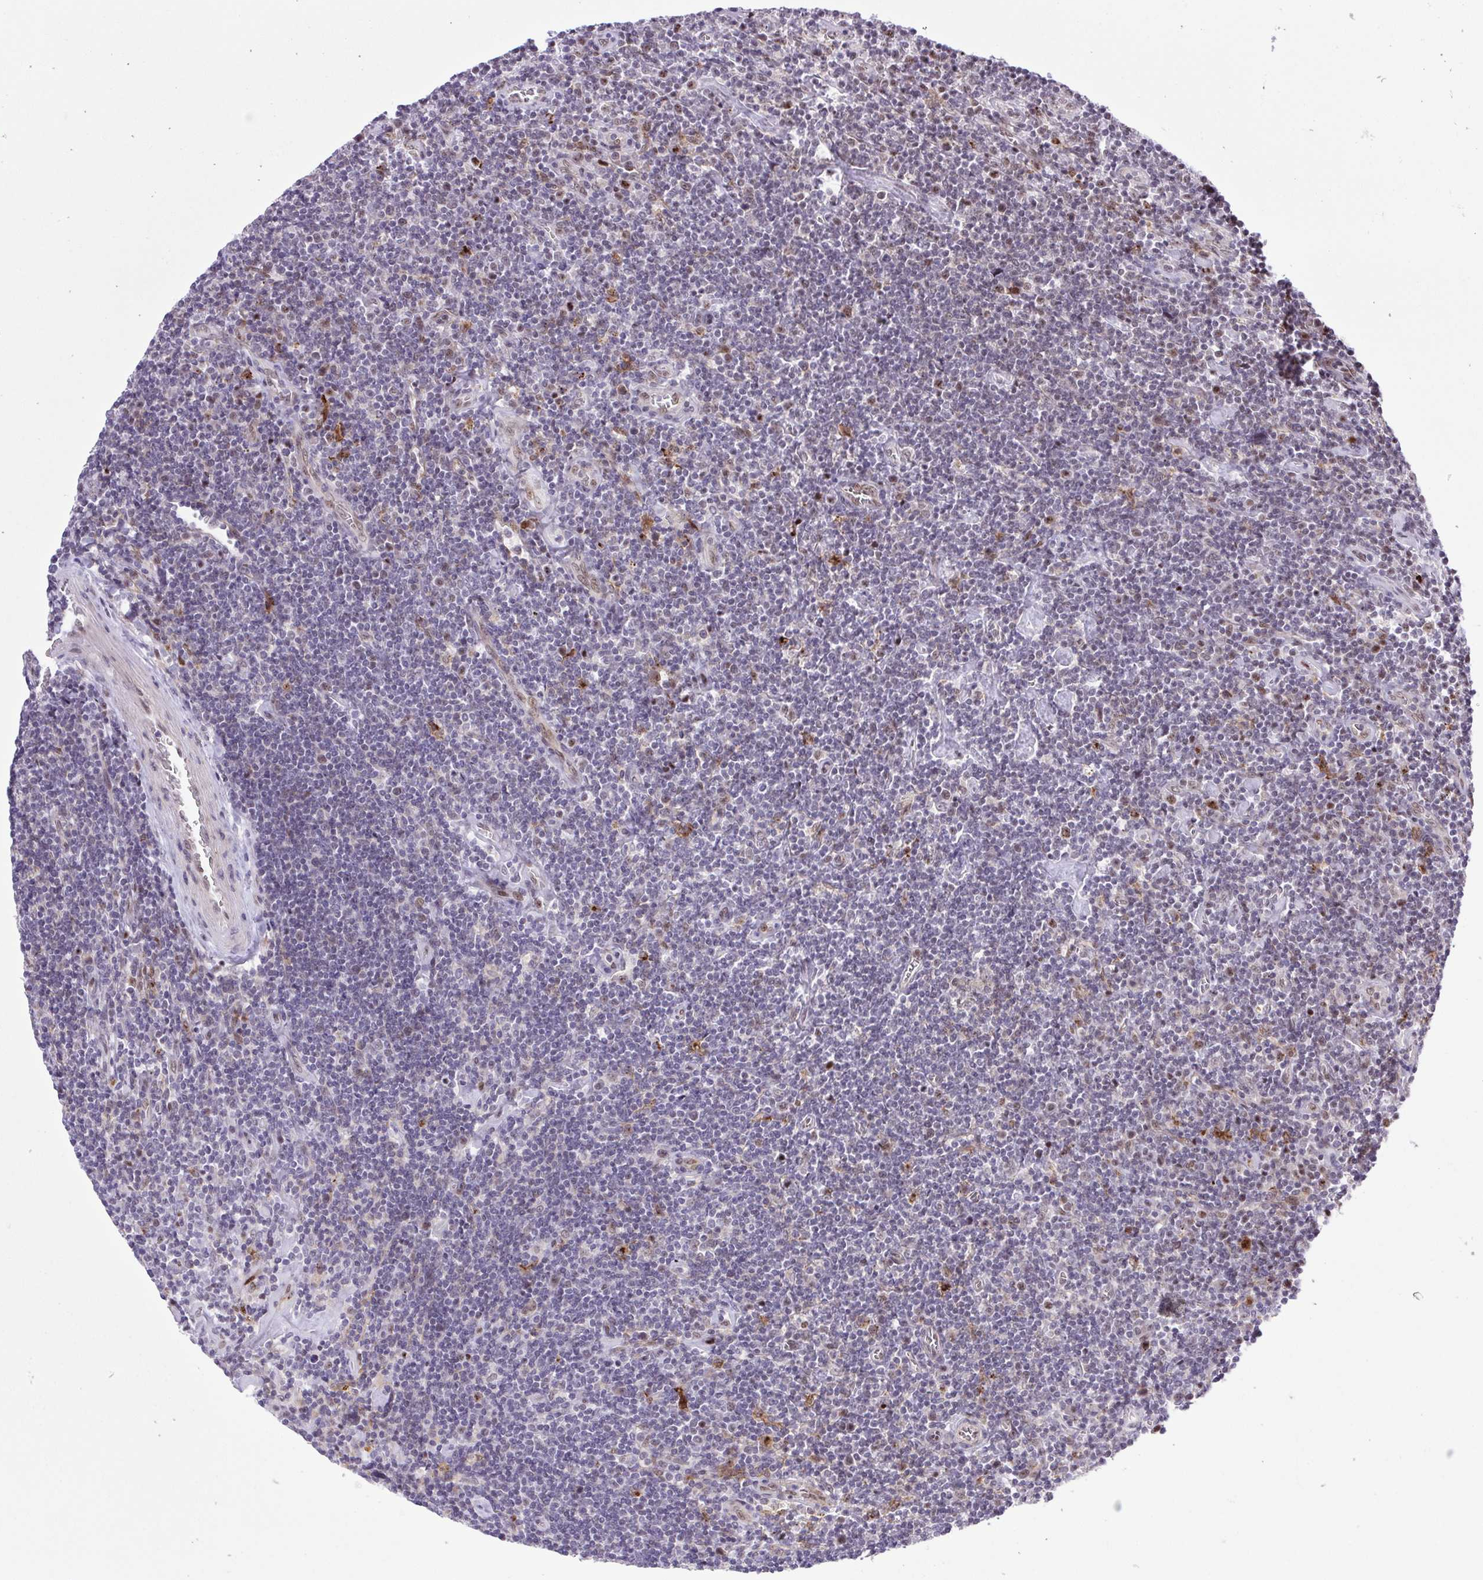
{"staining": {"intensity": "negative", "quantity": "none", "location": "none"}, "tissue": "lymphoma", "cell_type": "Tumor cells", "image_type": "cancer", "snomed": [{"axis": "morphology", "description": "Hodgkin's disease, NOS"}, {"axis": "topography", "description": "Lymph node"}], "caption": "A high-resolution photomicrograph shows immunohistochemistry (IHC) staining of lymphoma, which reveals no significant positivity in tumor cells.", "gene": "ERG", "patient": {"sex": "male", "age": 40}}